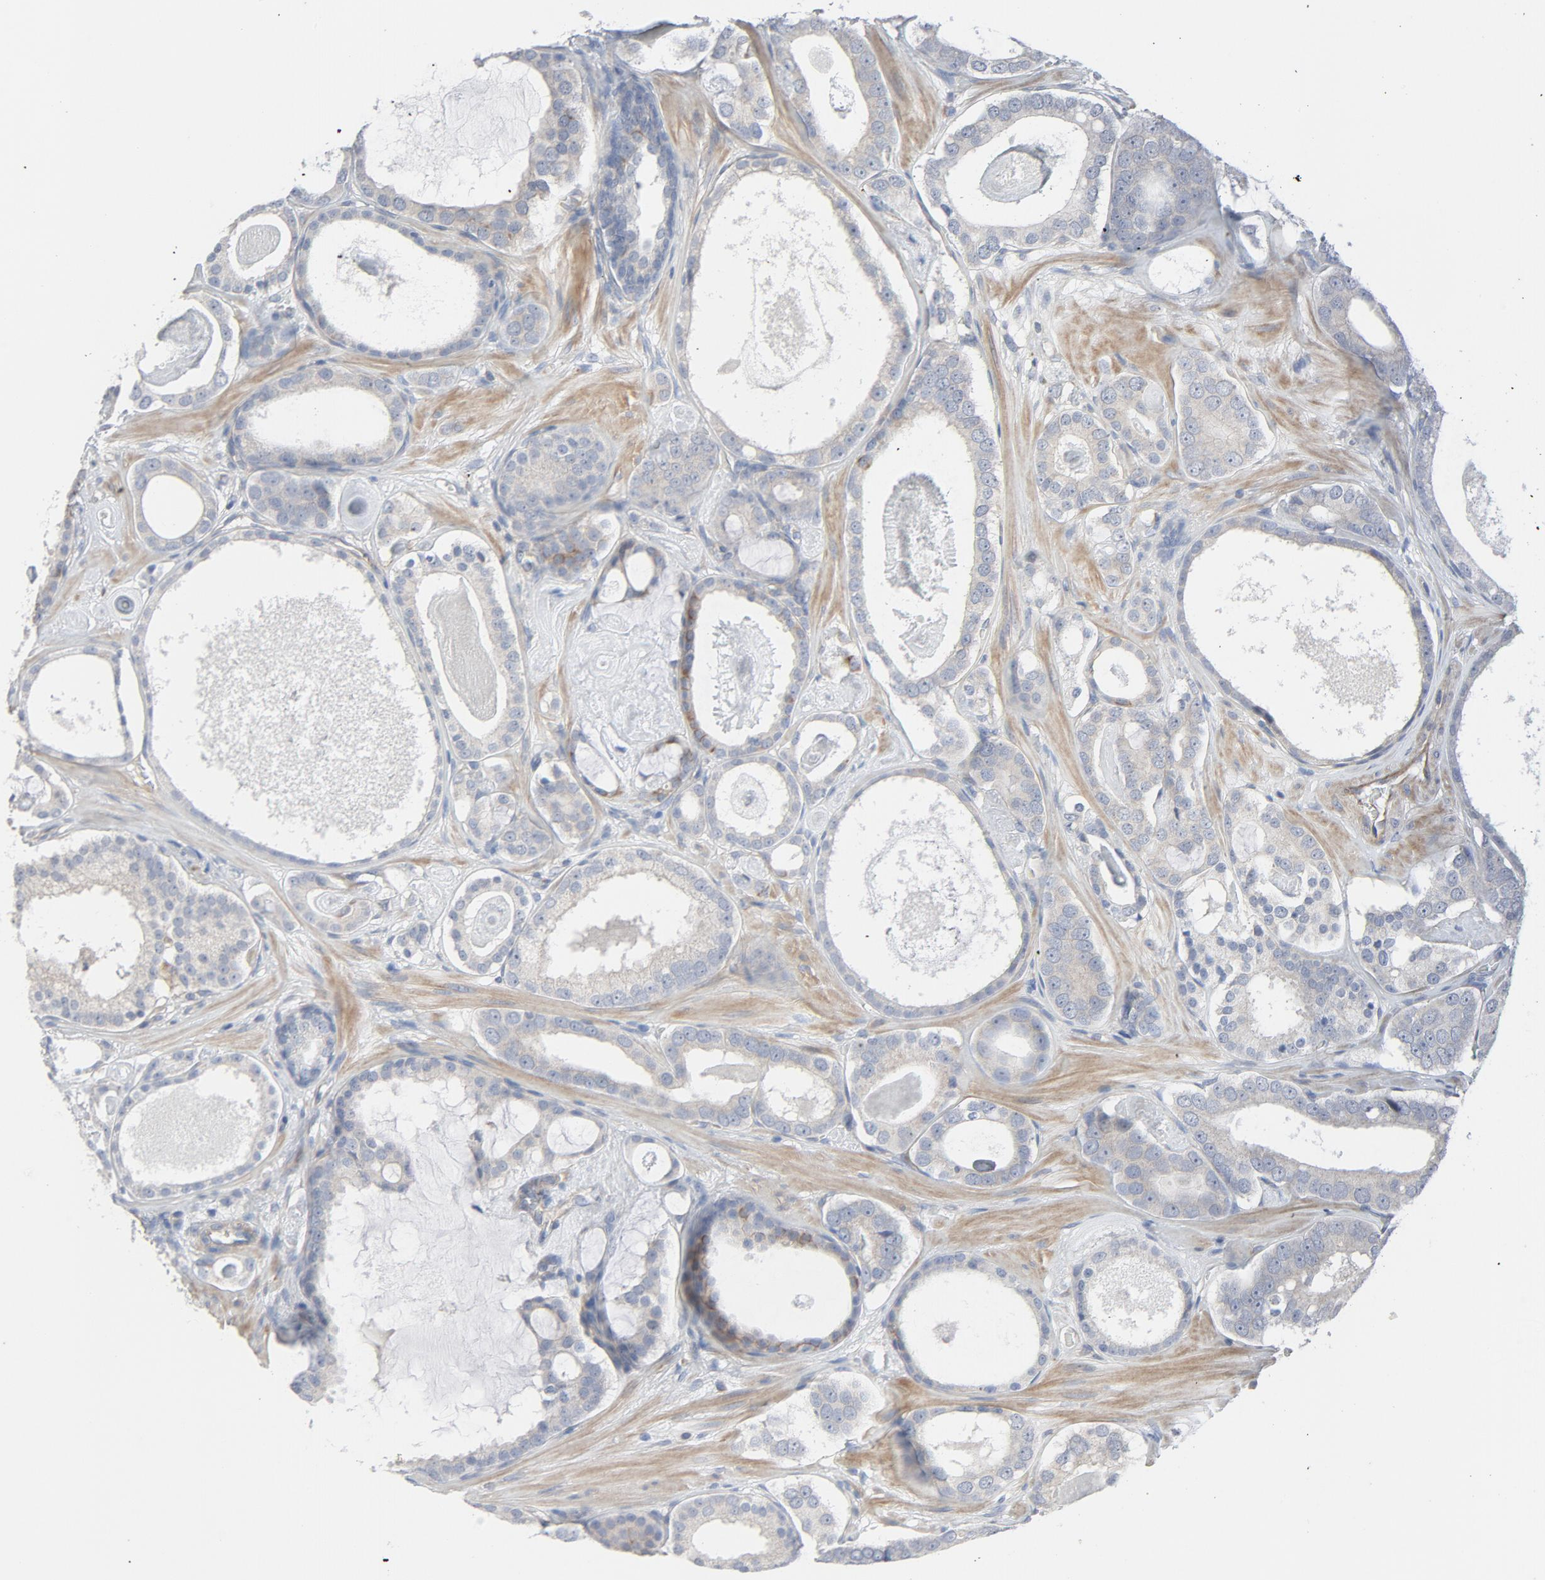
{"staining": {"intensity": "weak", "quantity": "25%-75%", "location": "cytoplasmic/membranous"}, "tissue": "prostate cancer", "cell_type": "Tumor cells", "image_type": "cancer", "snomed": [{"axis": "morphology", "description": "Adenocarcinoma, Low grade"}, {"axis": "topography", "description": "Prostate"}], "caption": "DAB immunohistochemical staining of prostate cancer shows weak cytoplasmic/membranous protein expression in about 25%-75% of tumor cells.", "gene": "TRIOBP", "patient": {"sex": "male", "age": 57}}